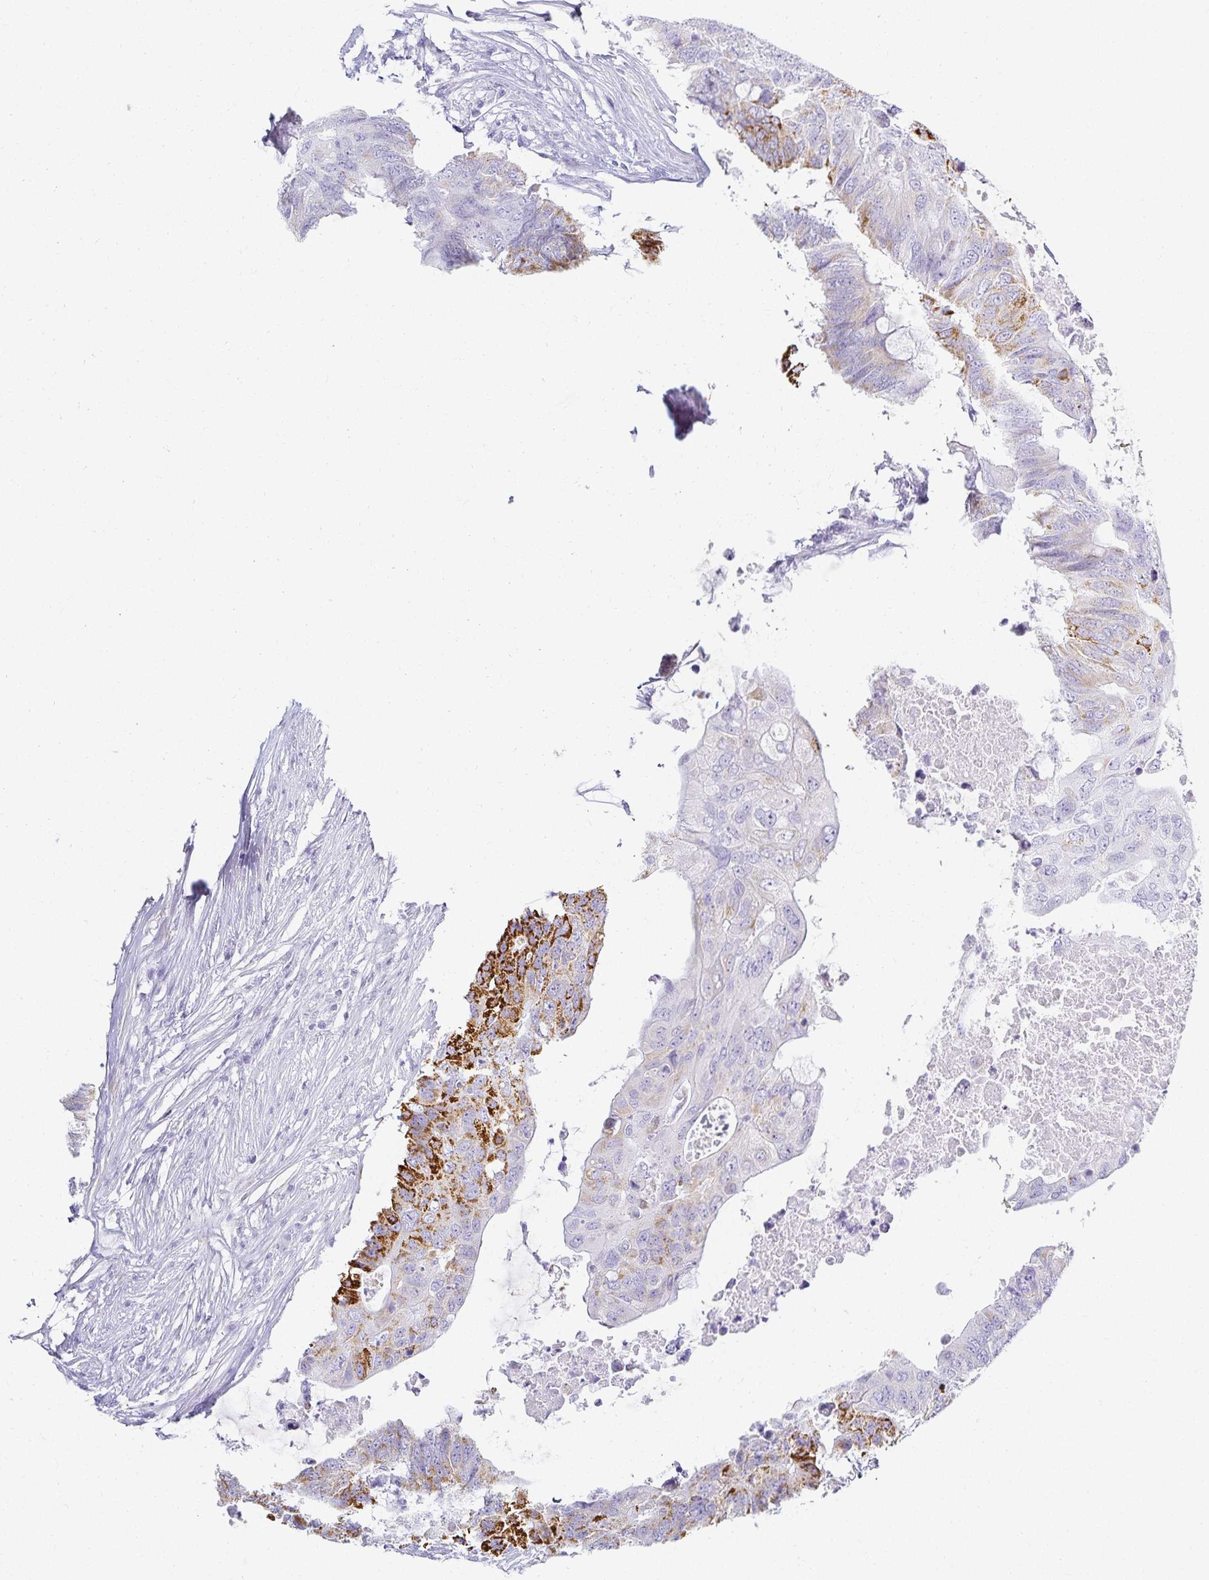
{"staining": {"intensity": "strong", "quantity": "25%-75%", "location": "cytoplasmic/membranous"}, "tissue": "colorectal cancer", "cell_type": "Tumor cells", "image_type": "cancer", "snomed": [{"axis": "morphology", "description": "Adenocarcinoma, NOS"}, {"axis": "topography", "description": "Colon"}], "caption": "Colorectal cancer tissue demonstrates strong cytoplasmic/membranous staining in about 25%-75% of tumor cells, visualized by immunohistochemistry.", "gene": "GP2", "patient": {"sex": "male", "age": 71}}